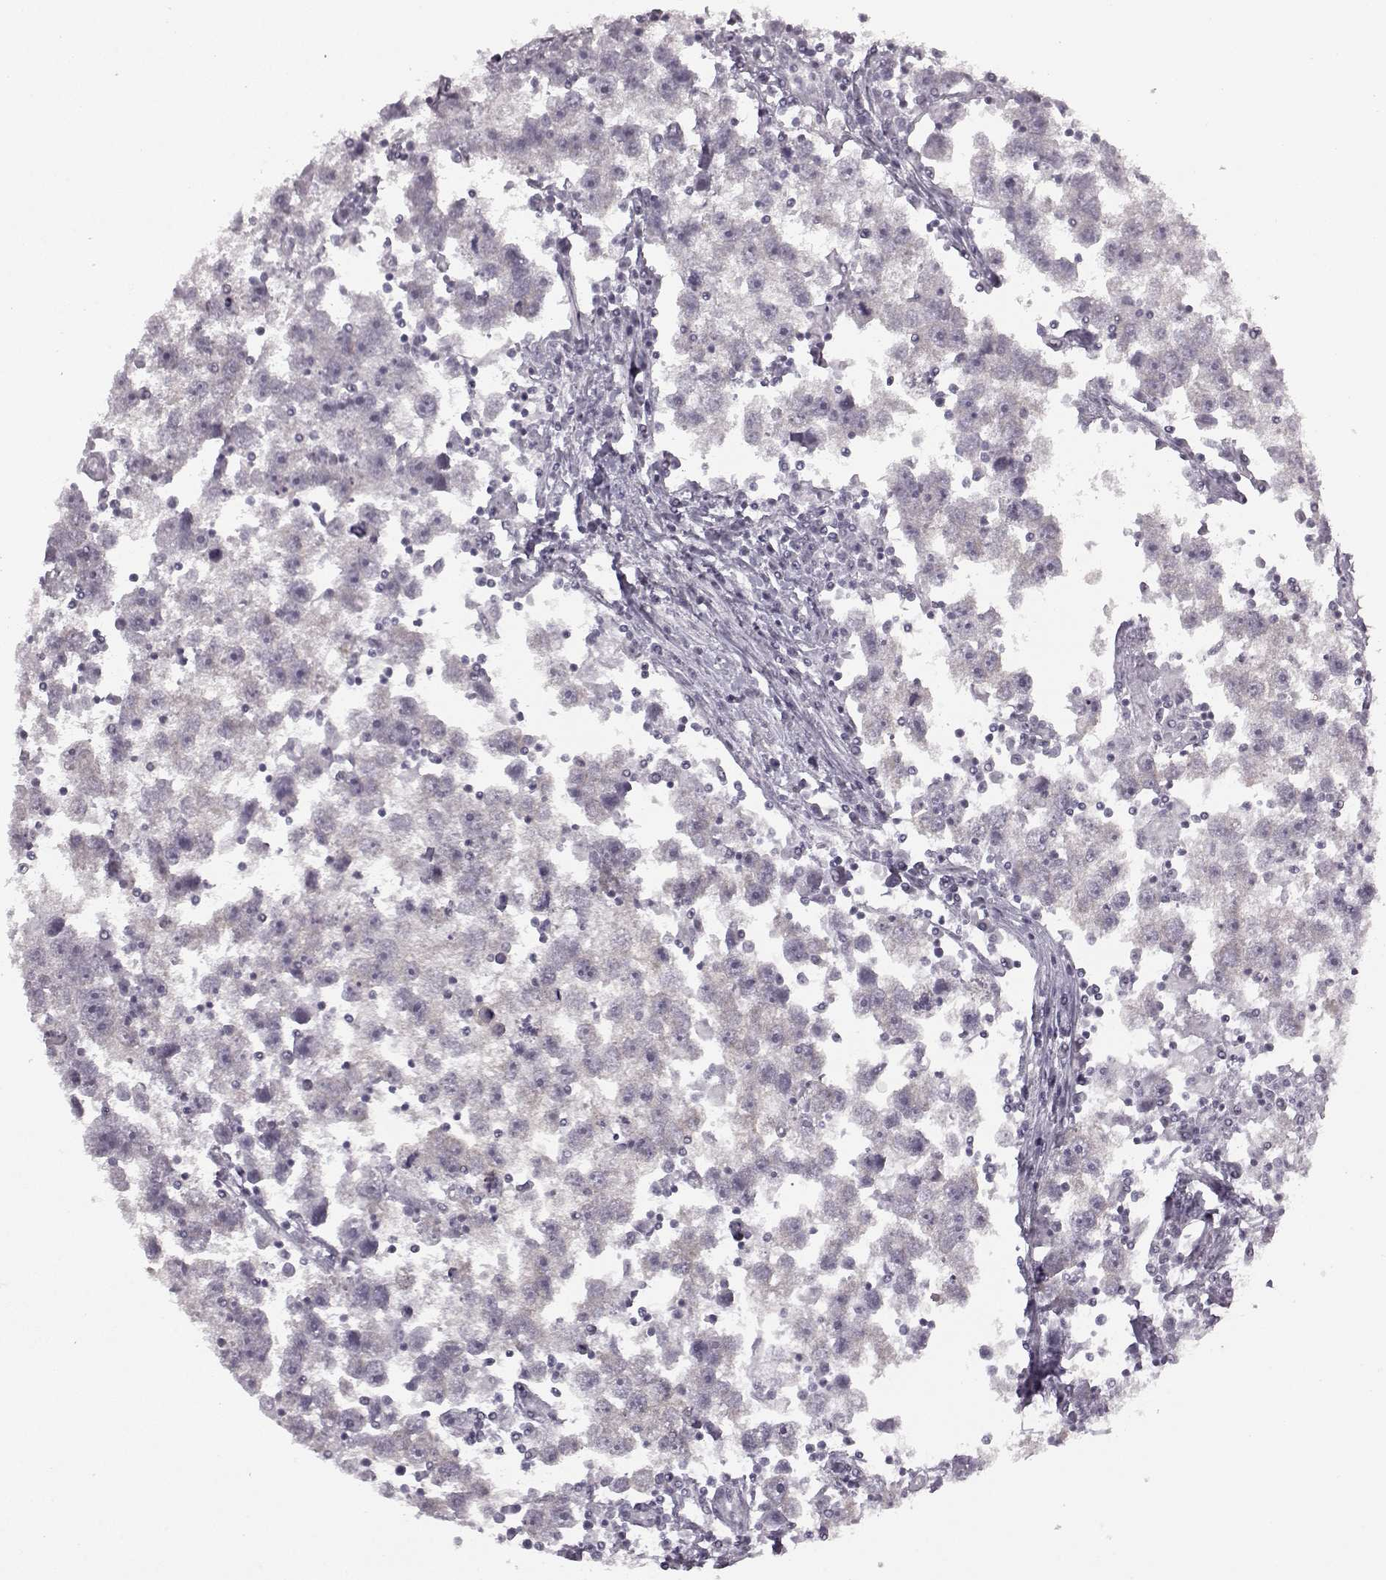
{"staining": {"intensity": "negative", "quantity": "none", "location": "none"}, "tissue": "testis cancer", "cell_type": "Tumor cells", "image_type": "cancer", "snomed": [{"axis": "morphology", "description": "Seminoma, NOS"}, {"axis": "topography", "description": "Testis"}], "caption": "Testis cancer was stained to show a protein in brown. There is no significant staining in tumor cells. (DAB (3,3'-diaminobenzidine) immunohistochemistry (IHC) with hematoxylin counter stain).", "gene": "SEMG2", "patient": {"sex": "male", "age": 30}}